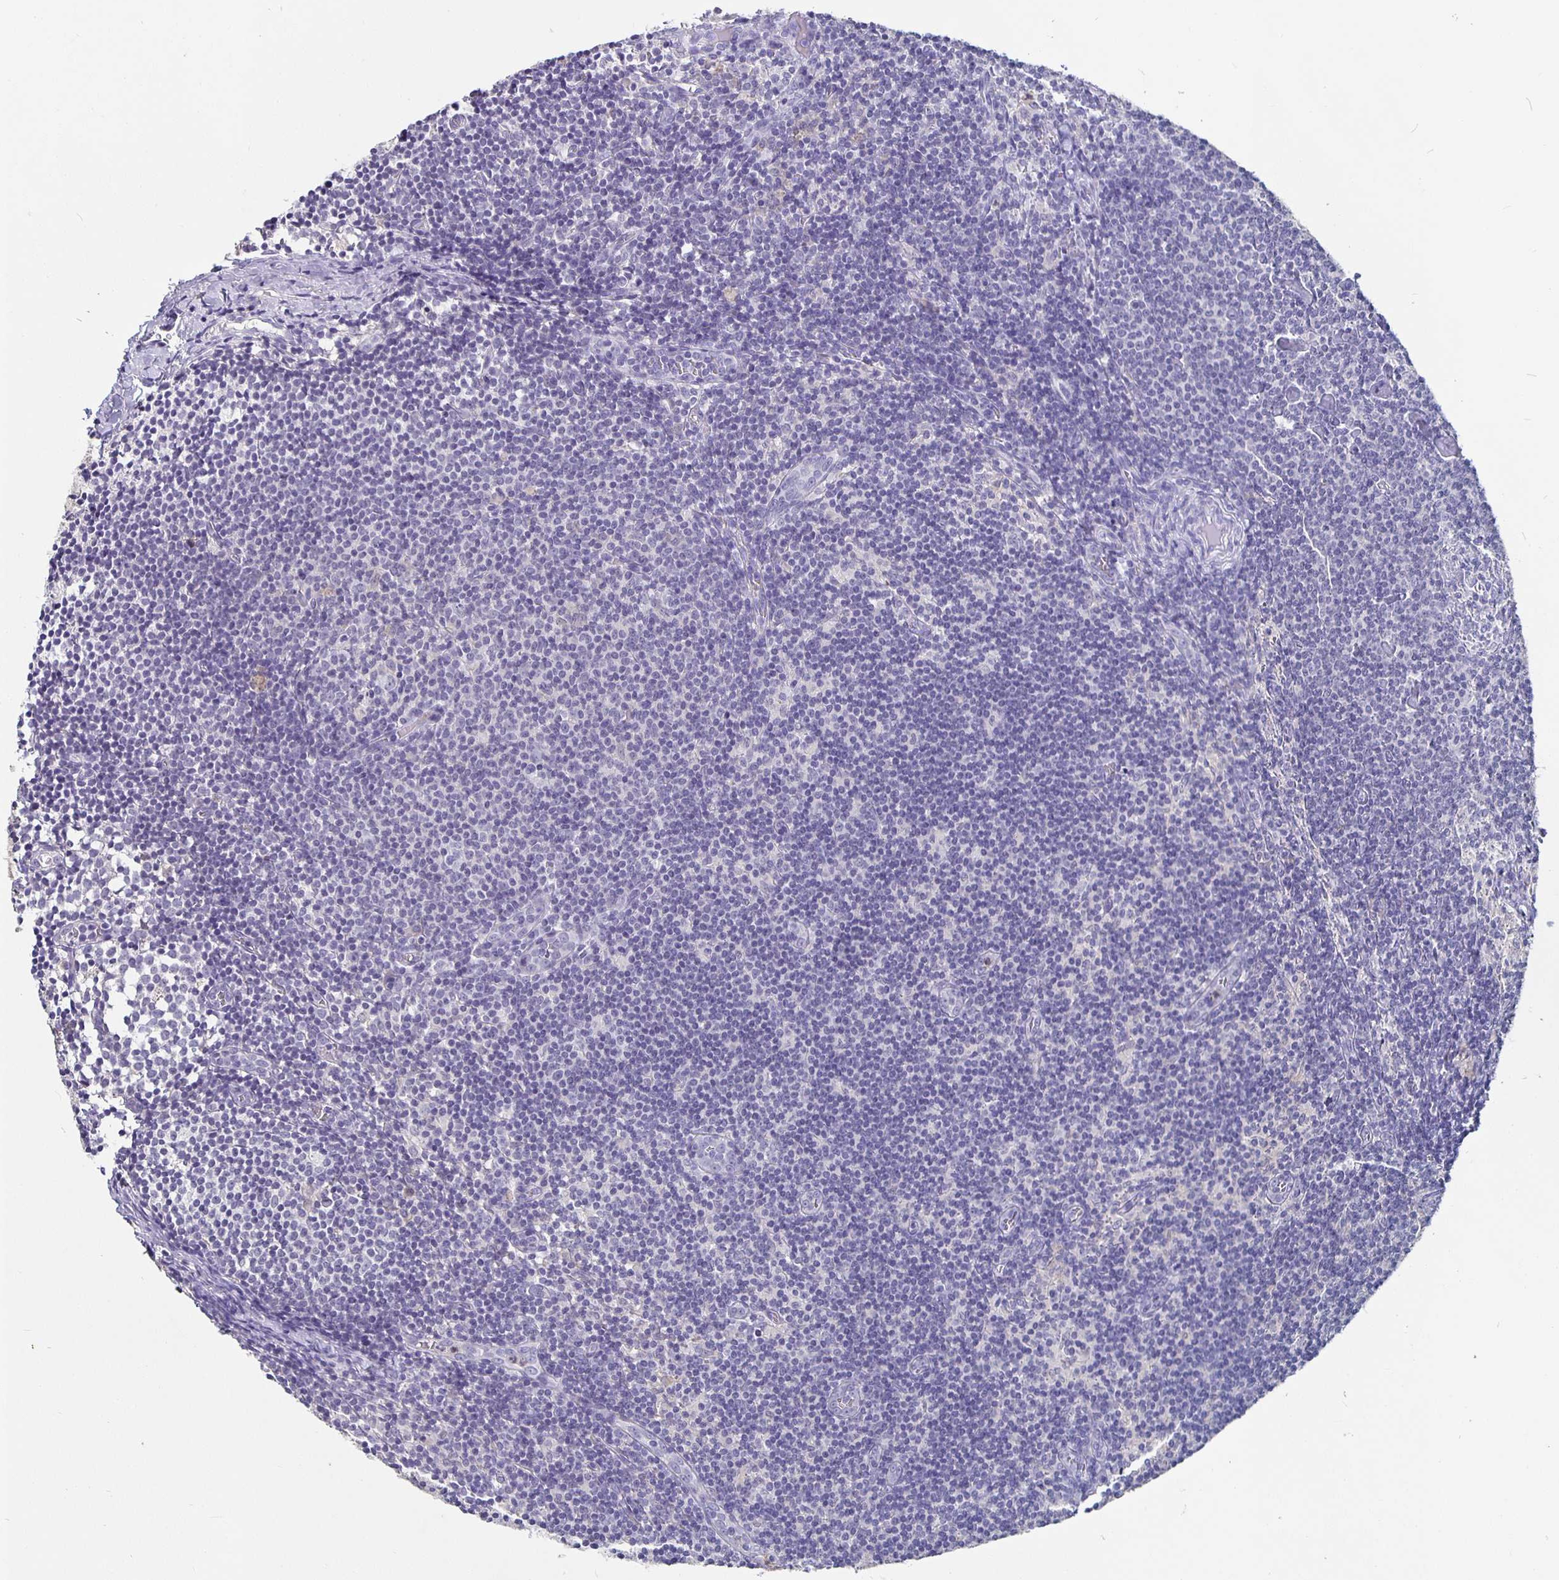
{"staining": {"intensity": "negative", "quantity": "none", "location": "none"}, "tissue": "lymph node", "cell_type": "Germinal center cells", "image_type": "normal", "snomed": [{"axis": "morphology", "description": "Normal tissue, NOS"}, {"axis": "topography", "description": "Lymph node"}], "caption": "Photomicrograph shows no protein staining in germinal center cells of unremarkable lymph node.", "gene": "GPX4", "patient": {"sex": "female", "age": 41}}